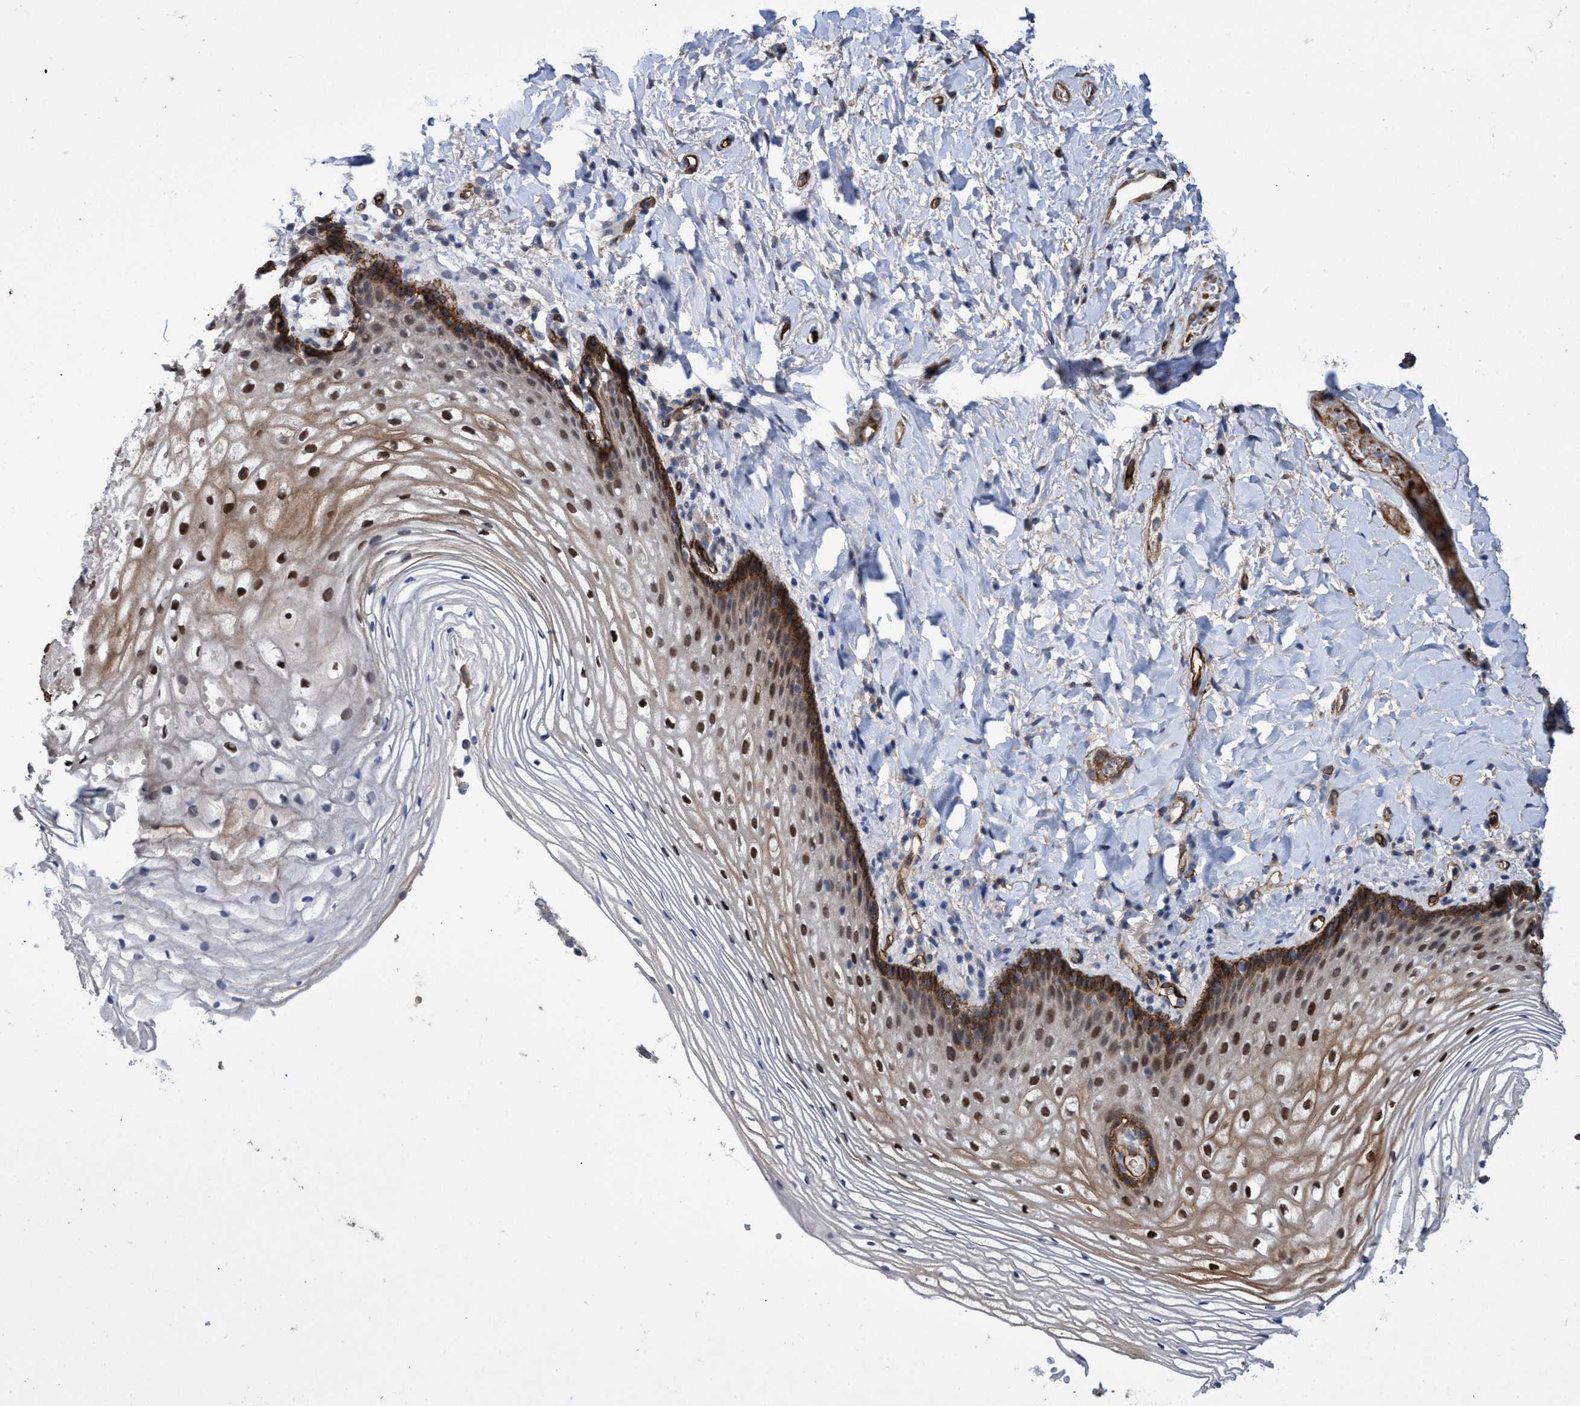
{"staining": {"intensity": "strong", "quantity": "25%-75%", "location": "cytoplasmic/membranous,nuclear"}, "tissue": "vagina", "cell_type": "Squamous epithelial cells", "image_type": "normal", "snomed": [{"axis": "morphology", "description": "Normal tissue, NOS"}, {"axis": "topography", "description": "Vagina"}], "caption": "An image of vagina stained for a protein shows strong cytoplasmic/membranous,nuclear brown staining in squamous epithelial cells. Immunohistochemistry (ihc) stains the protein in brown and the nuclei are stained blue.", "gene": "ZNF750", "patient": {"sex": "female", "age": 60}}